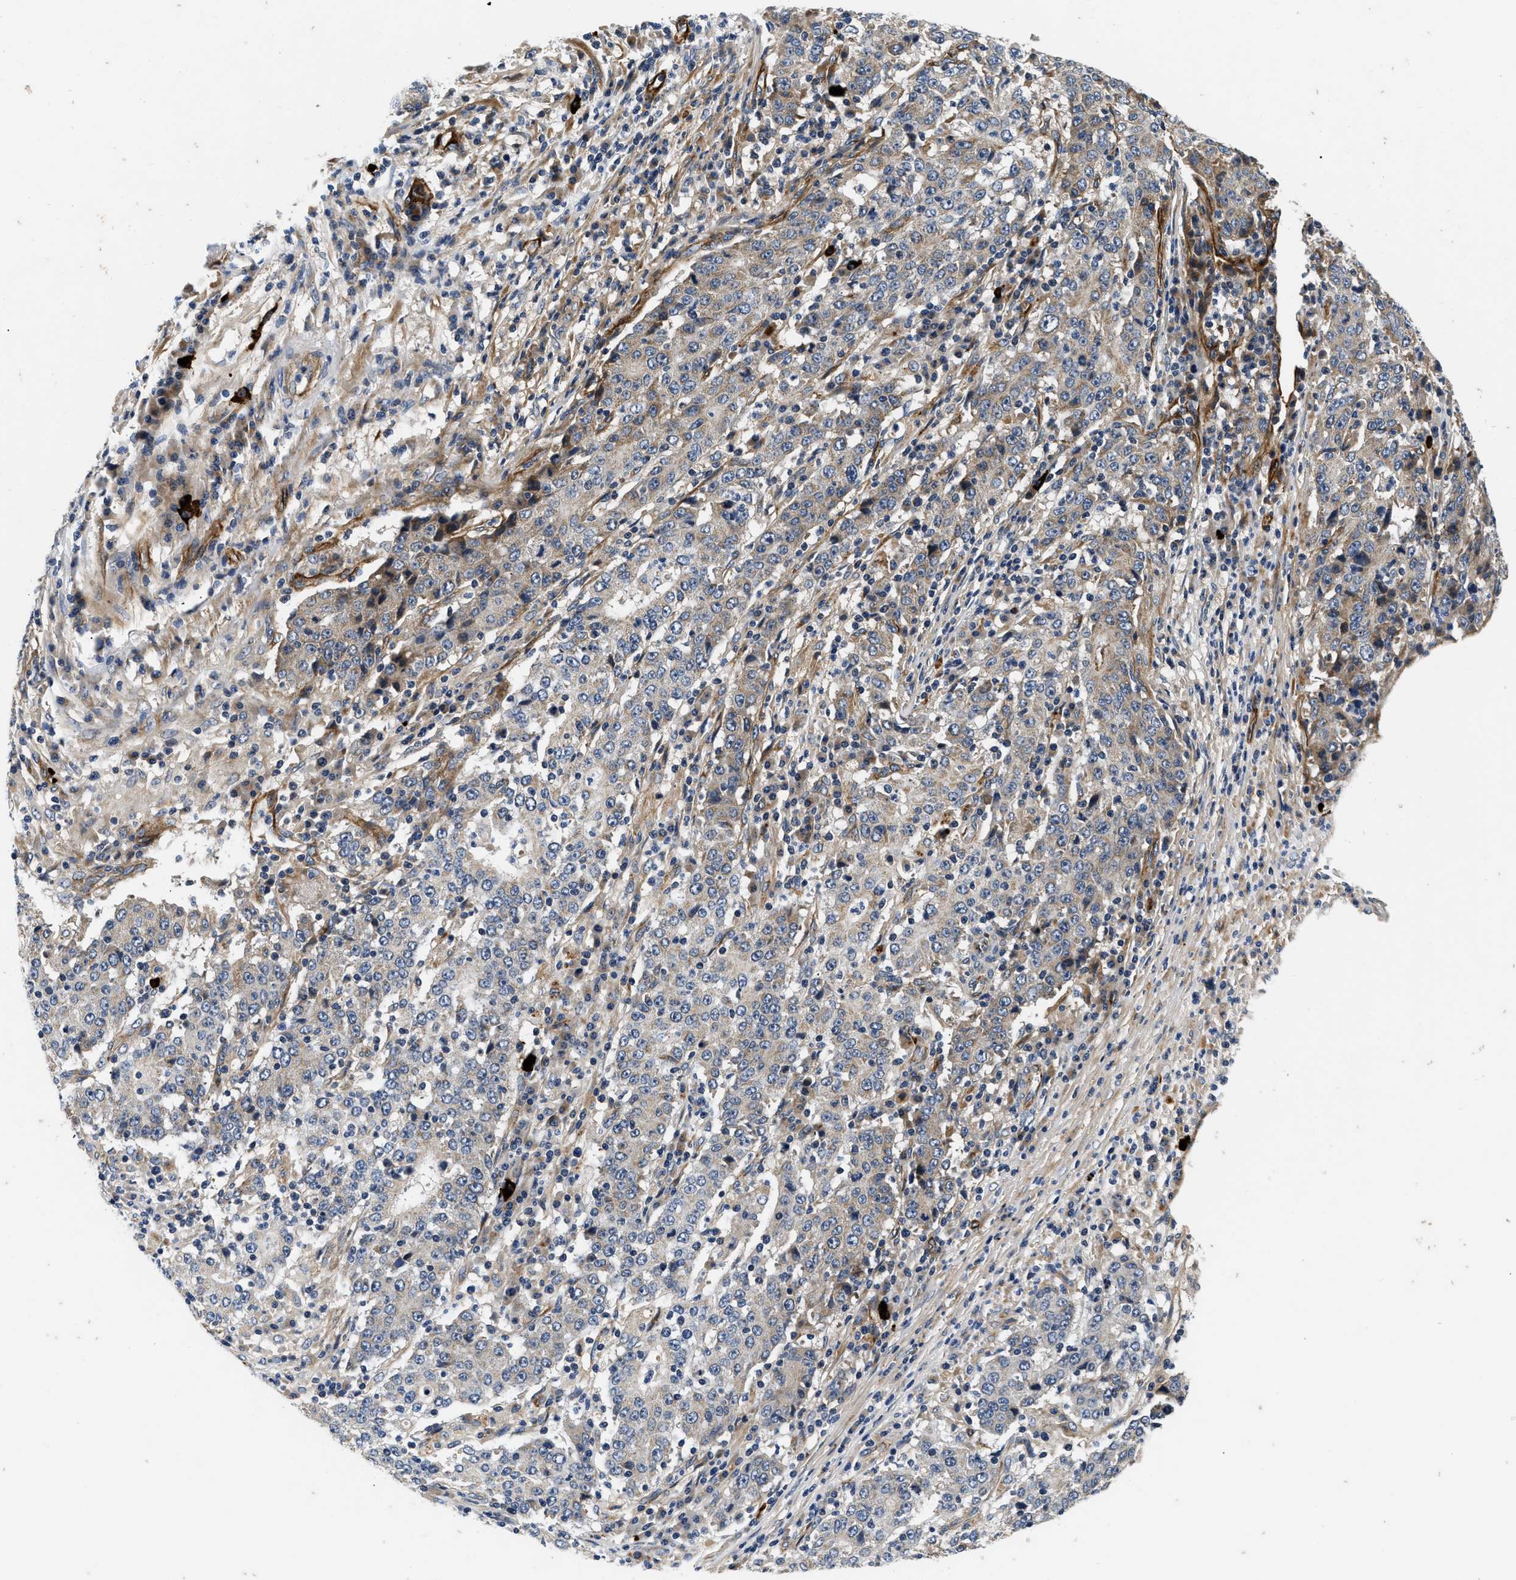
{"staining": {"intensity": "weak", "quantity": "25%-75%", "location": "cytoplasmic/membranous"}, "tissue": "stomach cancer", "cell_type": "Tumor cells", "image_type": "cancer", "snomed": [{"axis": "morphology", "description": "Adenocarcinoma, NOS"}, {"axis": "topography", "description": "Stomach"}], "caption": "Immunohistochemical staining of human stomach cancer demonstrates low levels of weak cytoplasmic/membranous positivity in approximately 25%-75% of tumor cells. (DAB (3,3'-diaminobenzidine) = brown stain, brightfield microscopy at high magnification).", "gene": "NME6", "patient": {"sex": "male", "age": 59}}